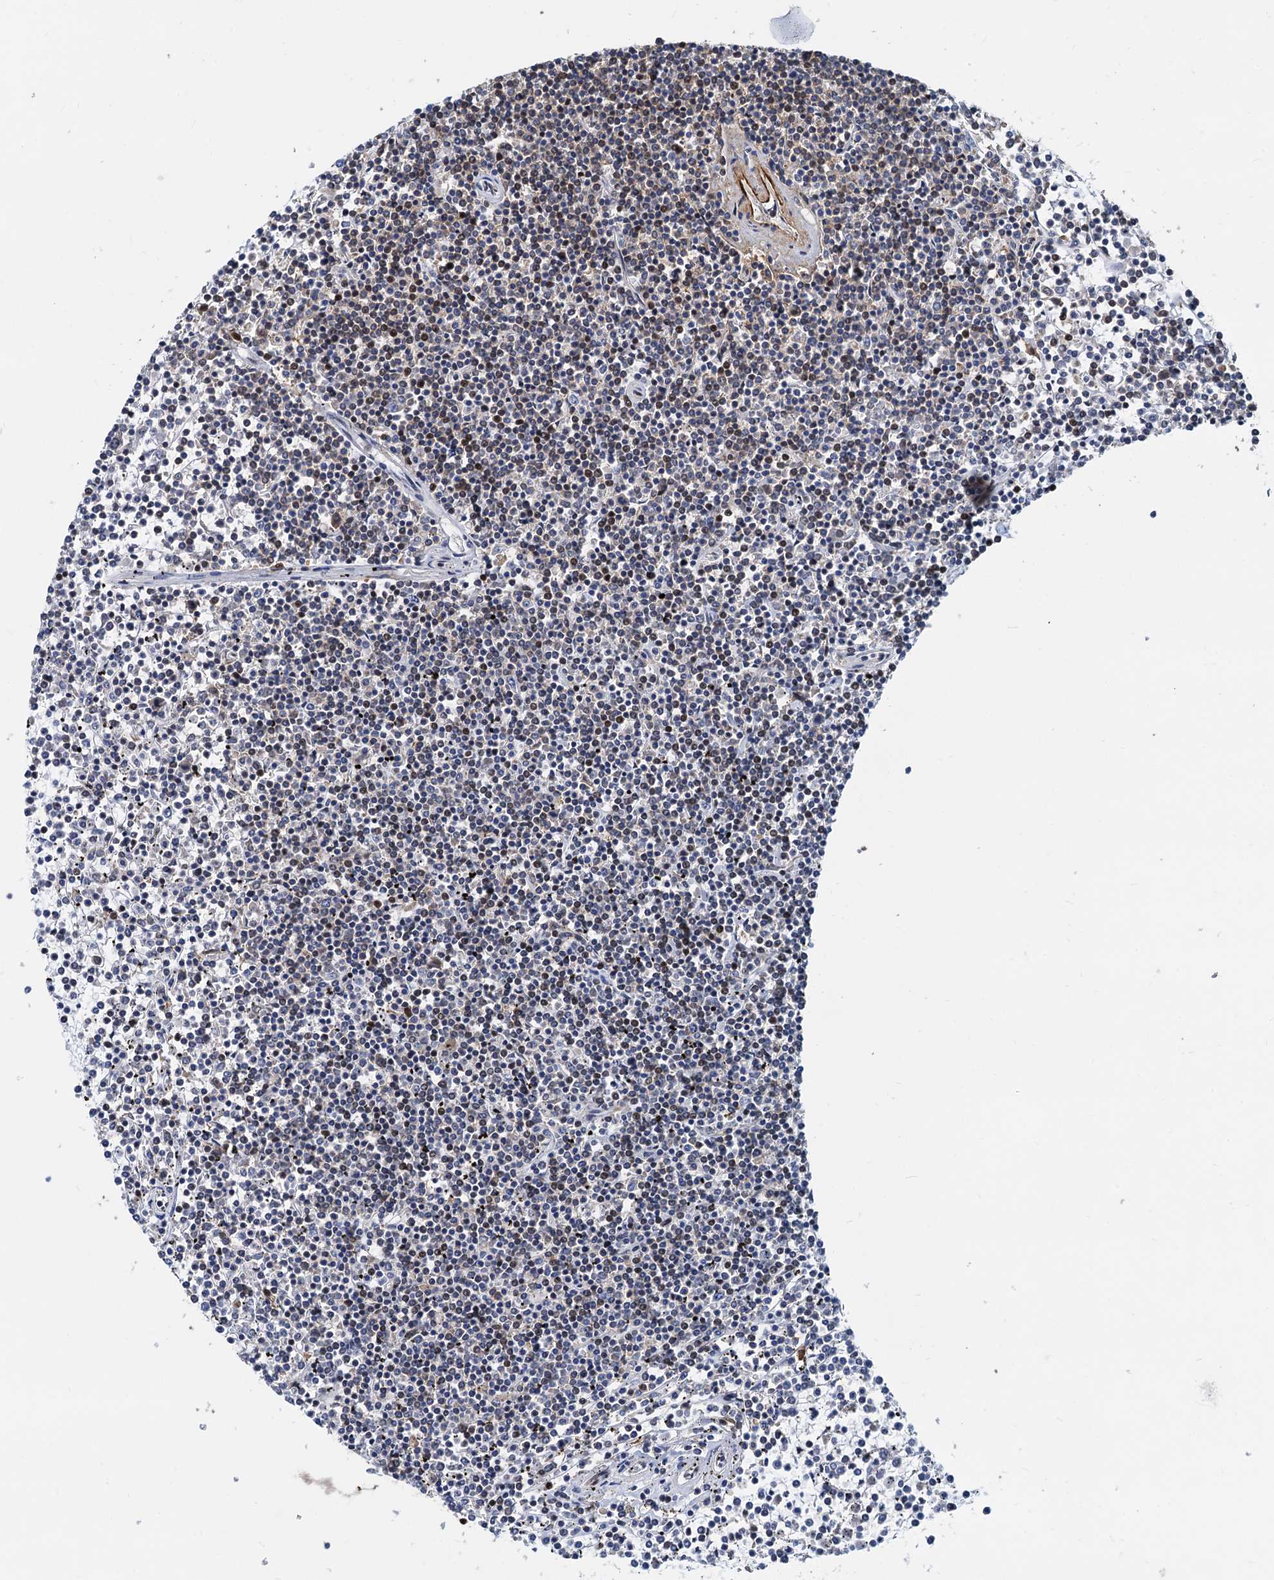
{"staining": {"intensity": "weak", "quantity": "<25%", "location": "nuclear"}, "tissue": "lymphoma", "cell_type": "Tumor cells", "image_type": "cancer", "snomed": [{"axis": "morphology", "description": "Malignant lymphoma, non-Hodgkin's type, Low grade"}, {"axis": "topography", "description": "Spleen"}], "caption": "Immunohistochemistry (IHC) of low-grade malignant lymphoma, non-Hodgkin's type displays no expression in tumor cells.", "gene": "RBM26", "patient": {"sex": "female", "age": 19}}